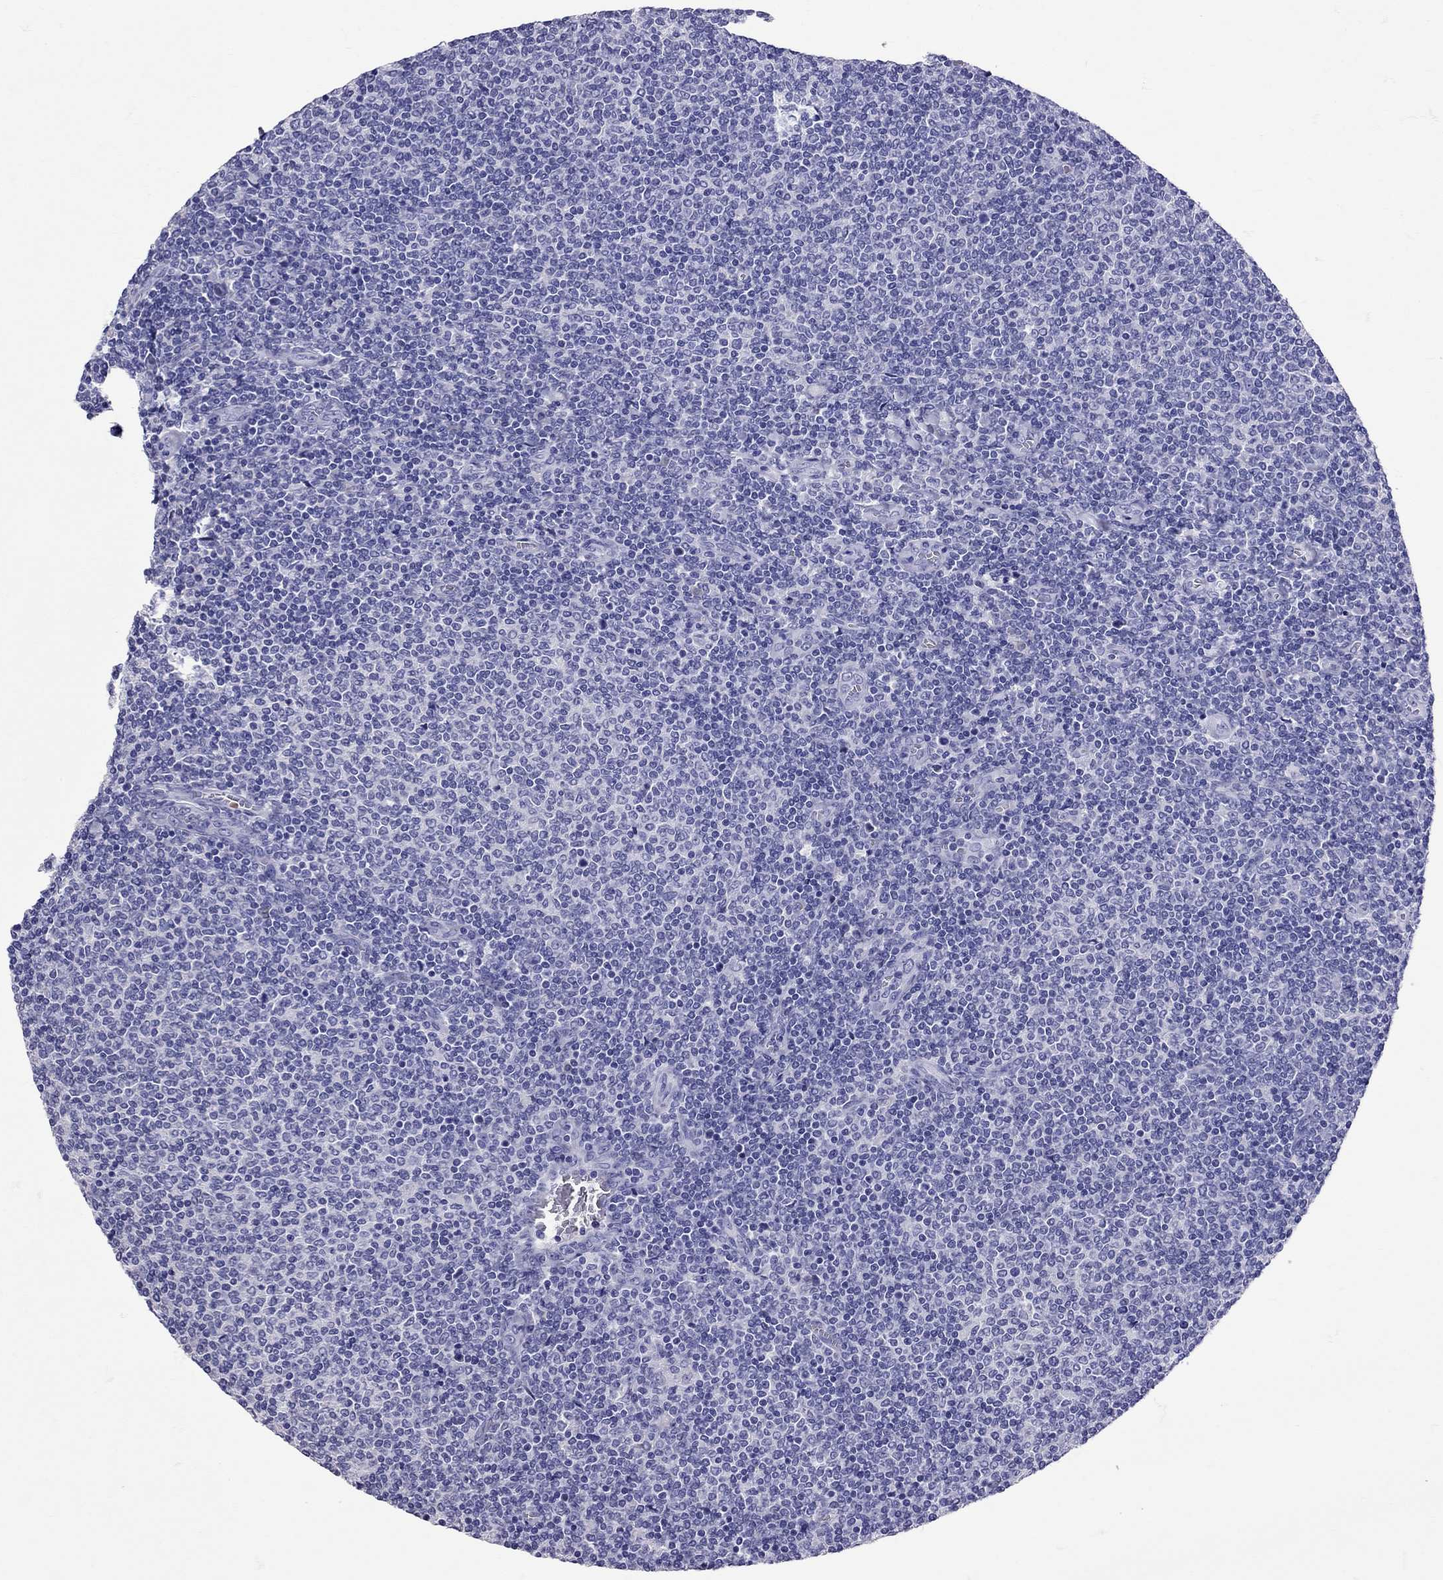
{"staining": {"intensity": "negative", "quantity": "none", "location": "none"}, "tissue": "lymphoma", "cell_type": "Tumor cells", "image_type": "cancer", "snomed": [{"axis": "morphology", "description": "Malignant lymphoma, non-Hodgkin's type, Low grade"}, {"axis": "topography", "description": "Lymph node"}], "caption": "This is a micrograph of immunohistochemistry (IHC) staining of lymphoma, which shows no staining in tumor cells.", "gene": "TBR1", "patient": {"sex": "male", "age": 52}}